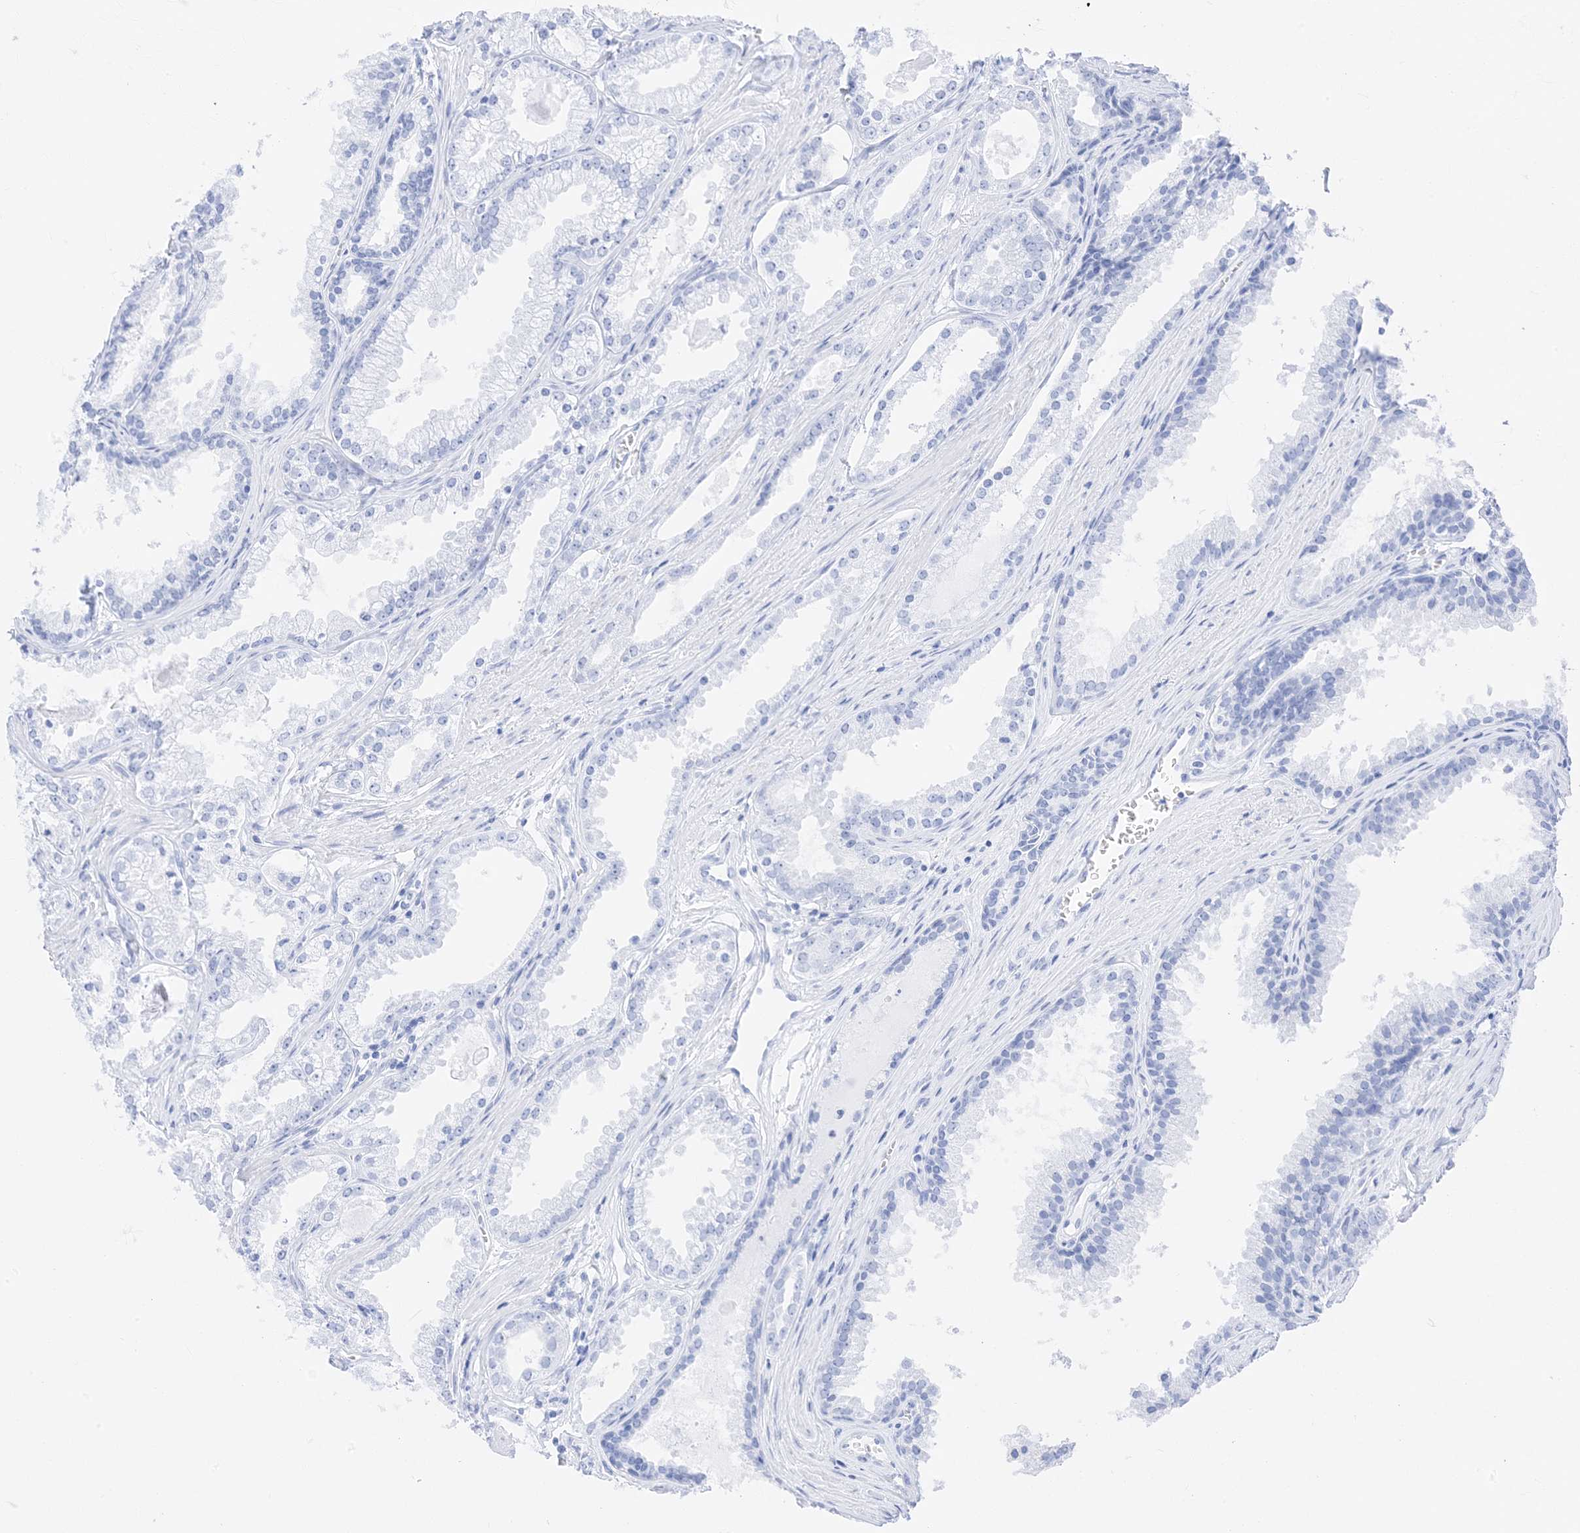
{"staining": {"intensity": "negative", "quantity": "none", "location": "none"}, "tissue": "prostate cancer", "cell_type": "Tumor cells", "image_type": "cancer", "snomed": [{"axis": "morphology", "description": "Adenocarcinoma, High grade"}, {"axis": "topography", "description": "Prostate"}], "caption": "An IHC micrograph of prostate cancer is shown. There is no staining in tumor cells of prostate cancer. (DAB immunohistochemistry (IHC), high magnification).", "gene": "MUC17", "patient": {"sex": "male", "age": 68}}